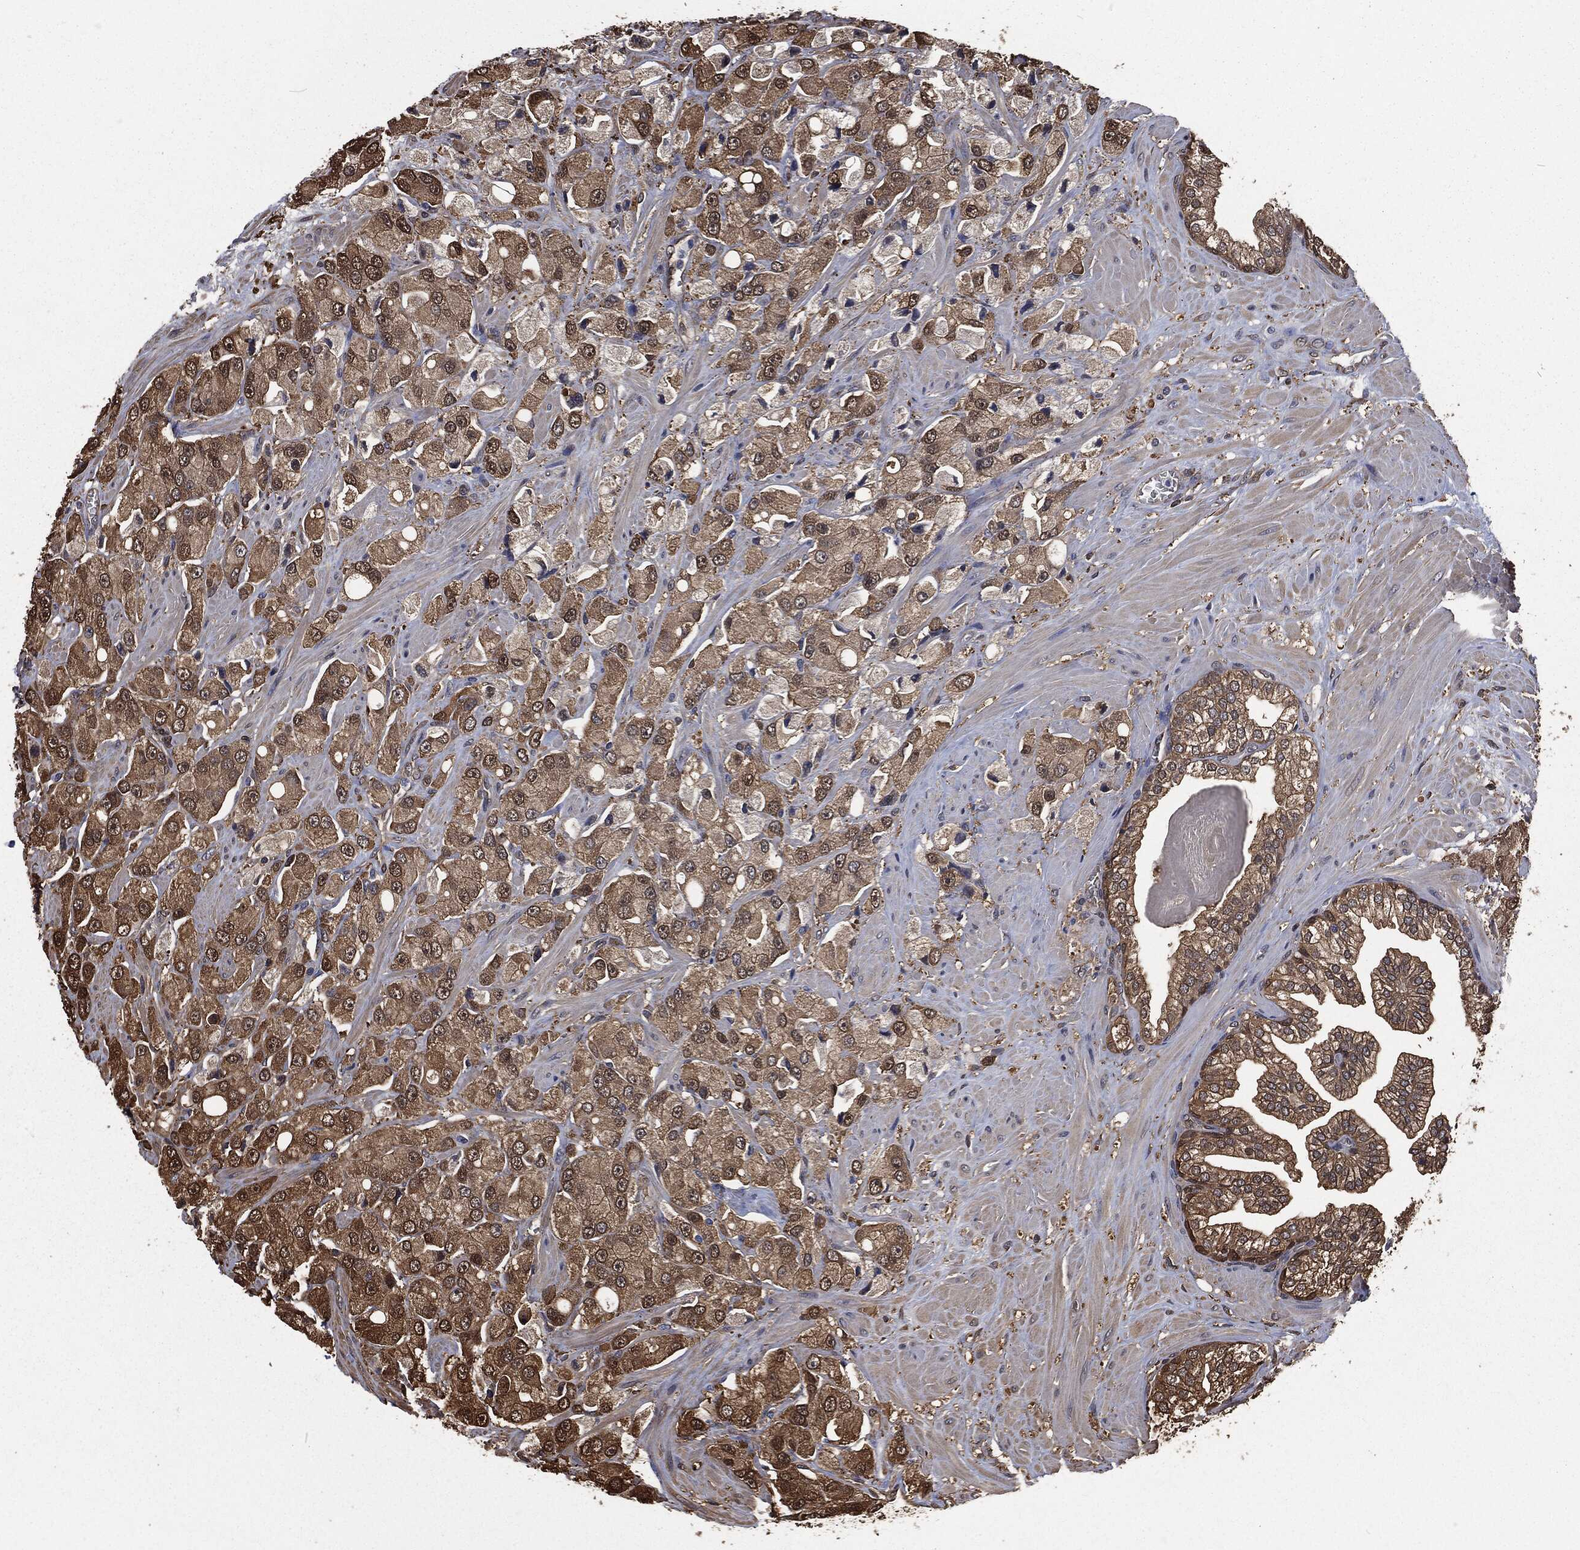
{"staining": {"intensity": "moderate", "quantity": ">75%", "location": "cytoplasmic/membranous"}, "tissue": "prostate cancer", "cell_type": "Tumor cells", "image_type": "cancer", "snomed": [{"axis": "morphology", "description": "Adenocarcinoma, NOS"}, {"axis": "topography", "description": "Prostate and seminal vesicle, NOS"}, {"axis": "topography", "description": "Prostate"}], "caption": "The immunohistochemical stain shows moderate cytoplasmic/membranous staining in tumor cells of prostate cancer tissue.", "gene": "PRDX4", "patient": {"sex": "male", "age": 64}}